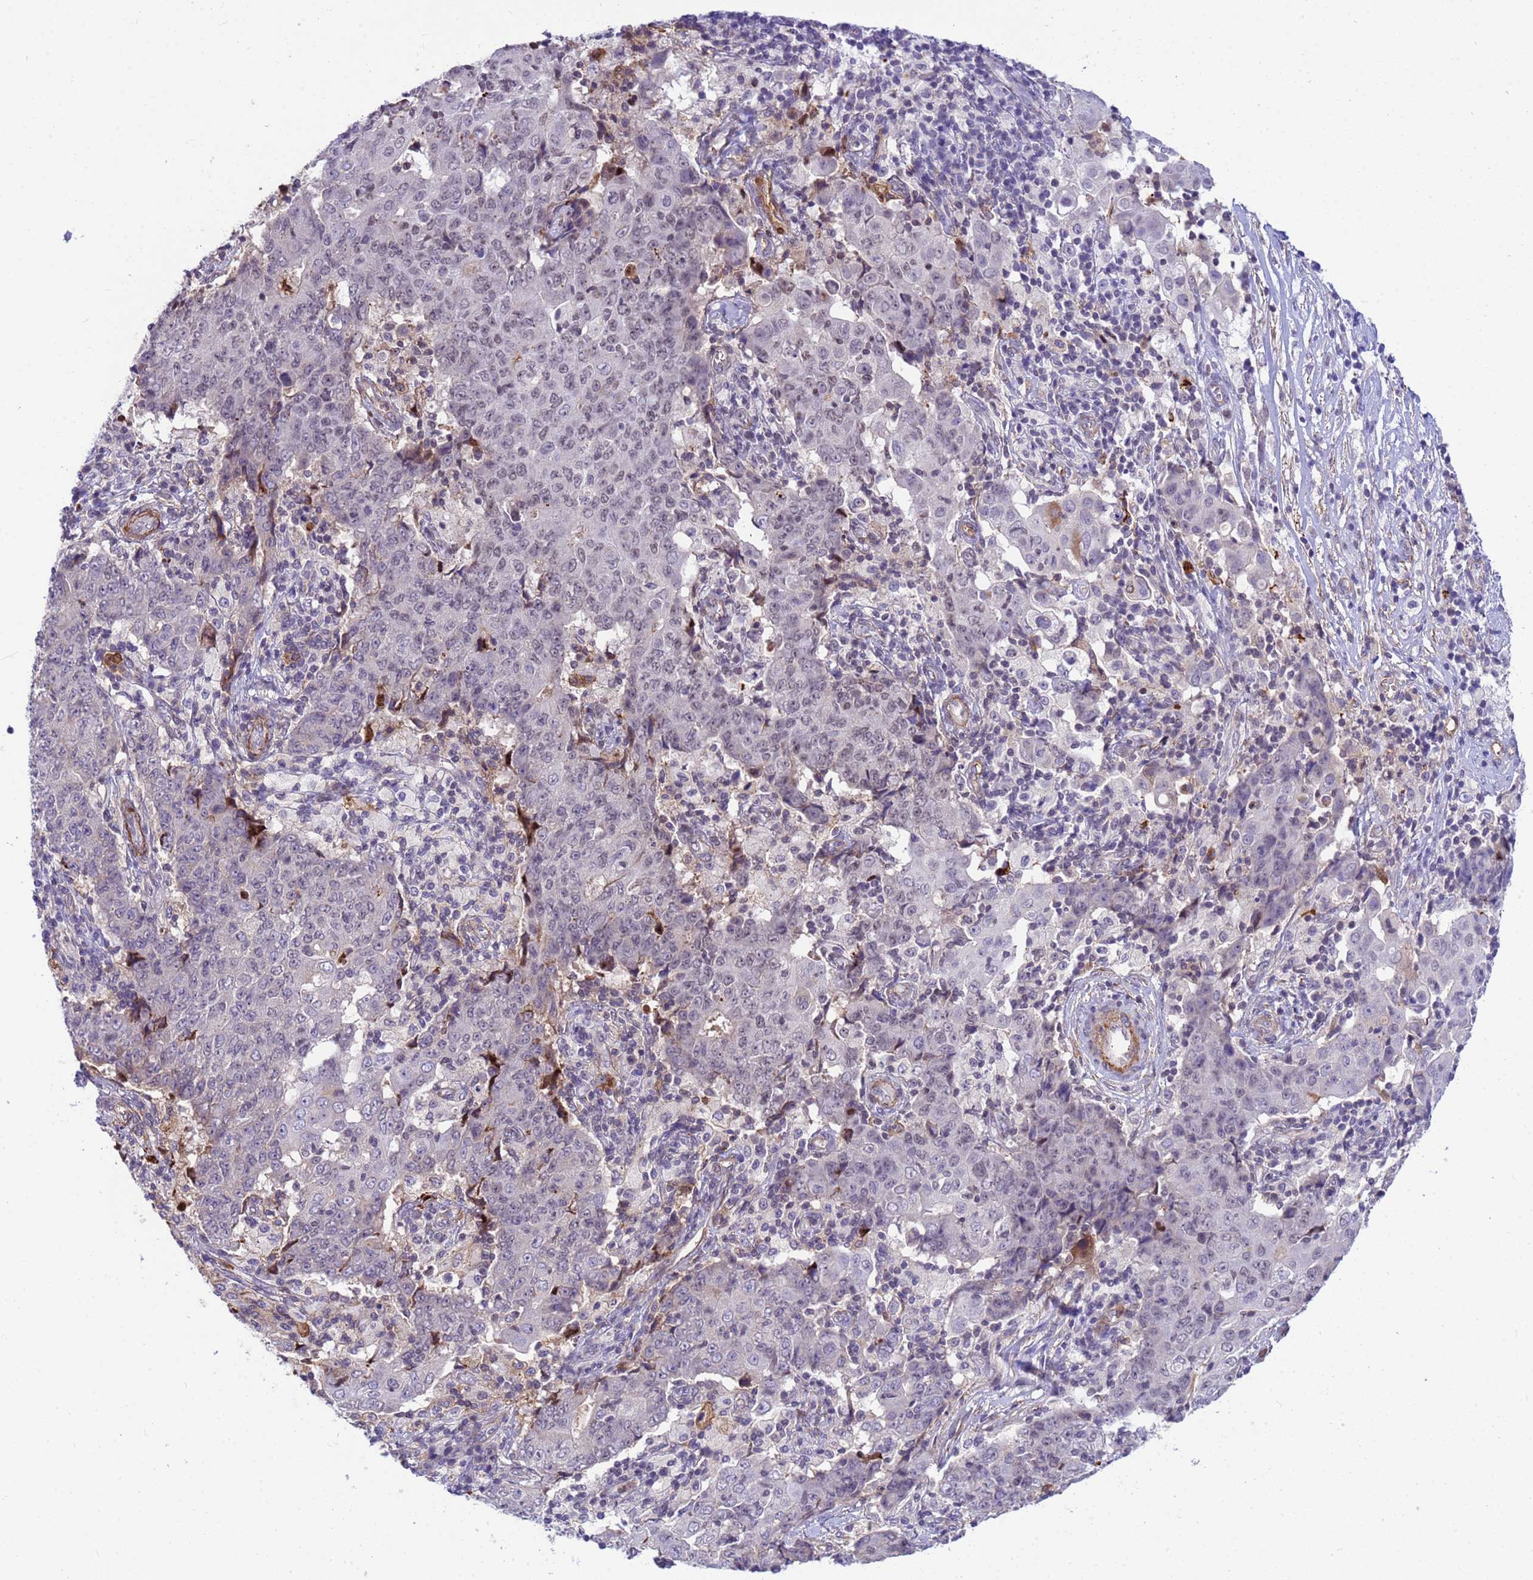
{"staining": {"intensity": "negative", "quantity": "none", "location": "none"}, "tissue": "ovarian cancer", "cell_type": "Tumor cells", "image_type": "cancer", "snomed": [{"axis": "morphology", "description": "Carcinoma, endometroid"}, {"axis": "topography", "description": "Ovary"}], "caption": "This is an immunohistochemistry (IHC) image of endometroid carcinoma (ovarian). There is no positivity in tumor cells.", "gene": "ORM1", "patient": {"sex": "female", "age": 42}}